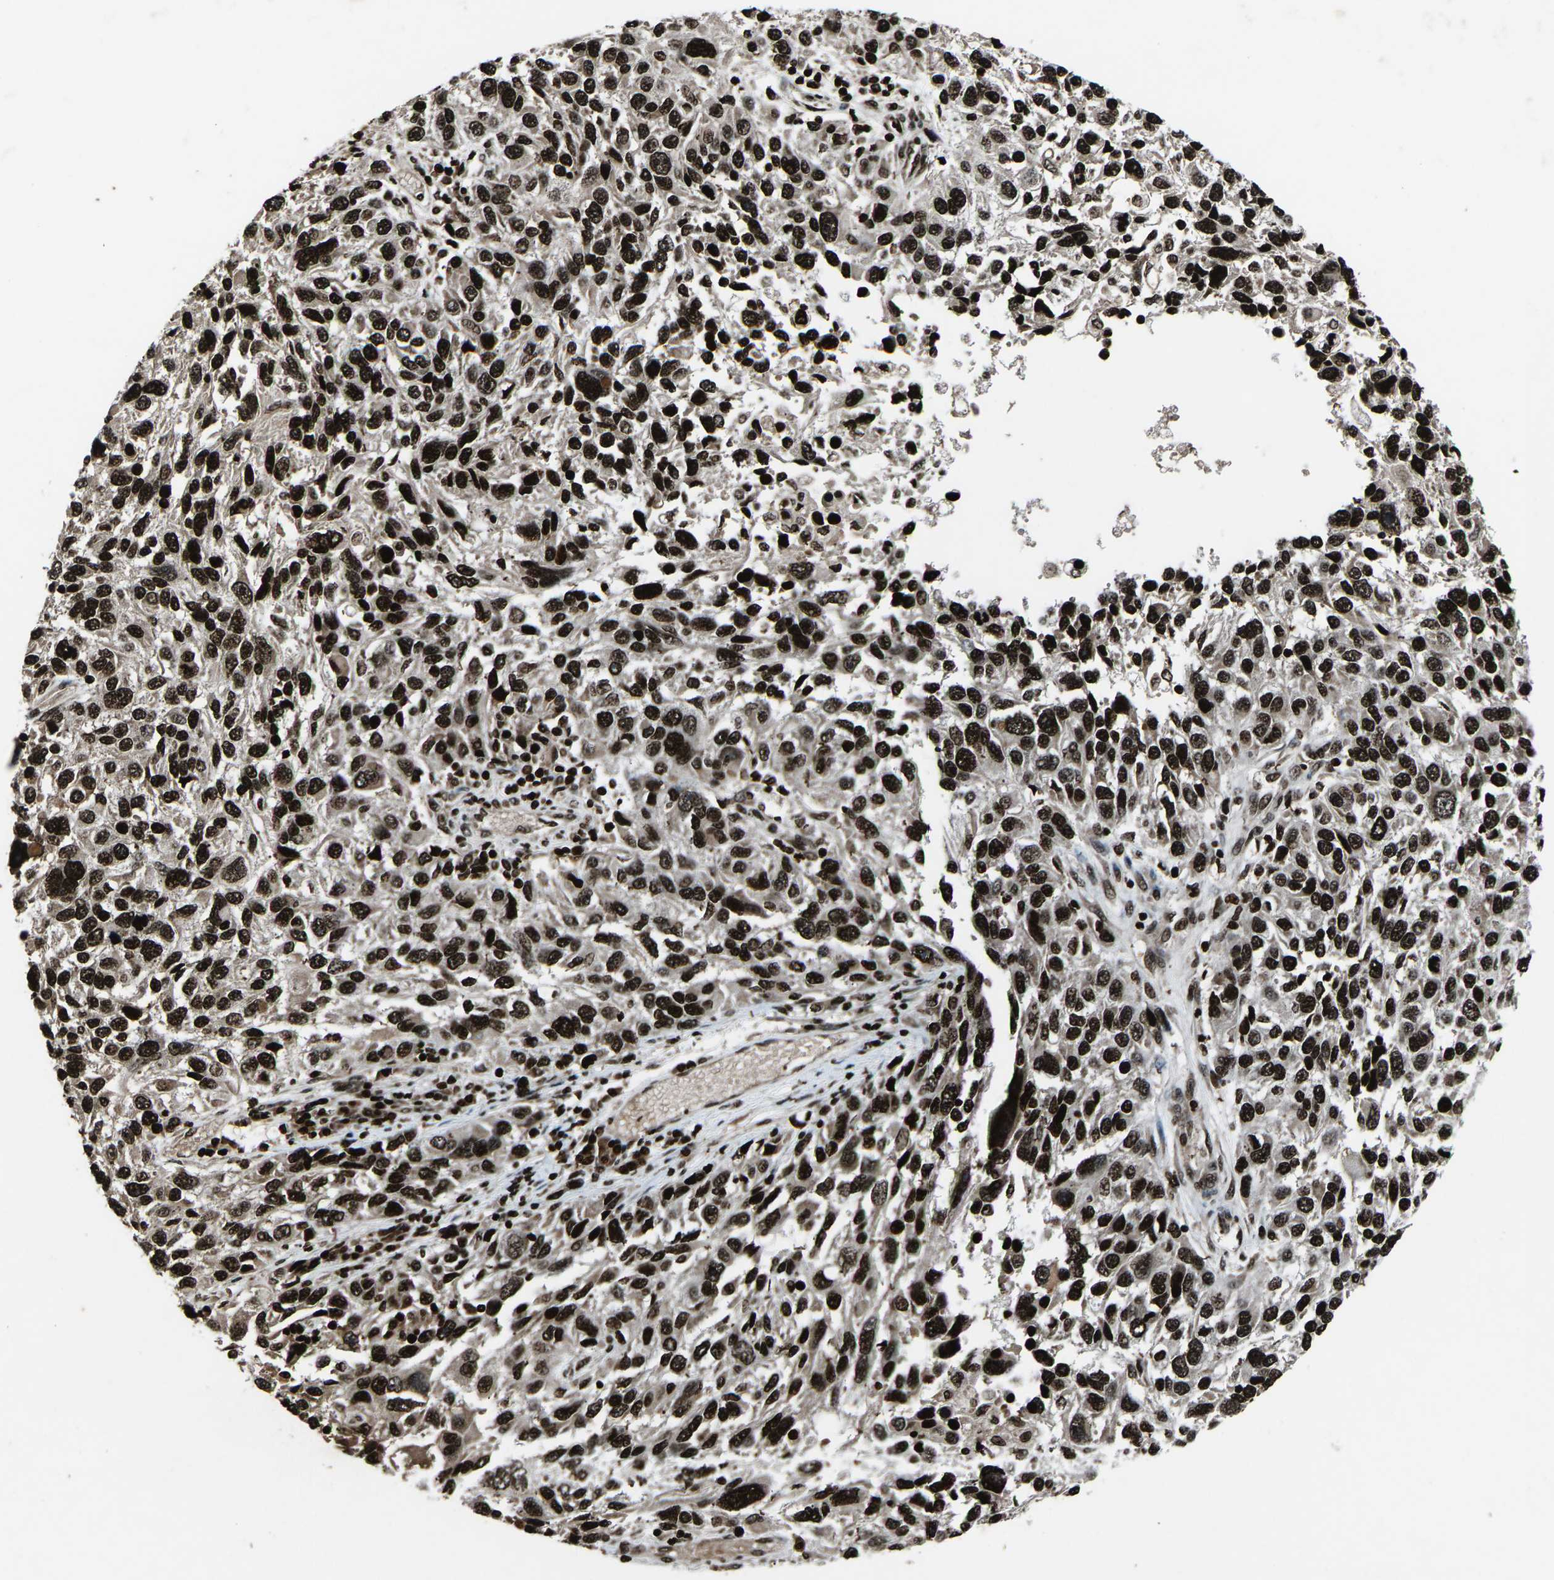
{"staining": {"intensity": "strong", "quantity": ">75%", "location": "nuclear"}, "tissue": "melanoma", "cell_type": "Tumor cells", "image_type": "cancer", "snomed": [{"axis": "morphology", "description": "Malignant melanoma, NOS"}, {"axis": "topography", "description": "Skin"}], "caption": "A high-resolution image shows immunohistochemistry (IHC) staining of melanoma, which displays strong nuclear staining in approximately >75% of tumor cells.", "gene": "H4C1", "patient": {"sex": "male", "age": 53}}